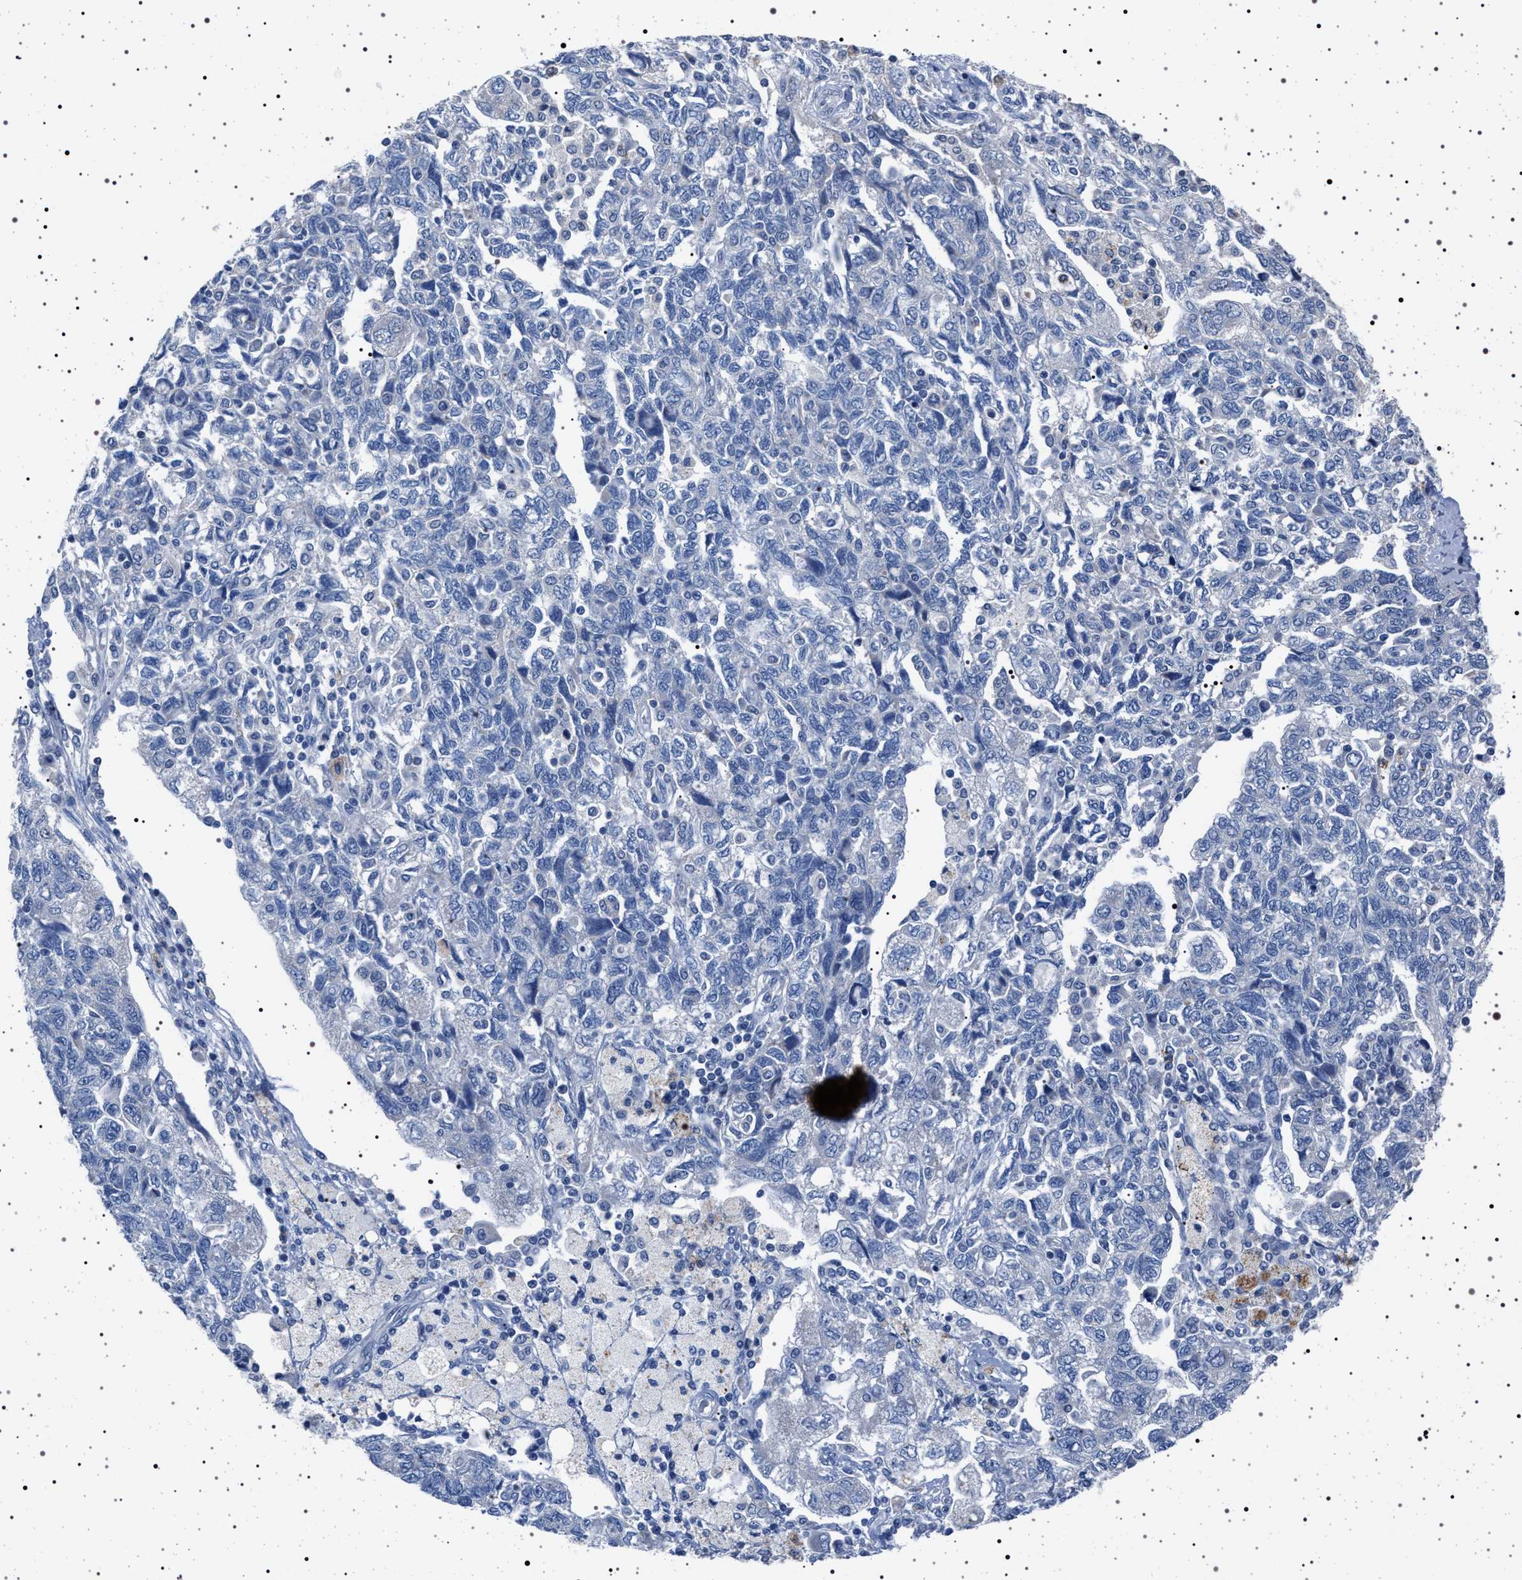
{"staining": {"intensity": "negative", "quantity": "none", "location": "none"}, "tissue": "ovarian cancer", "cell_type": "Tumor cells", "image_type": "cancer", "snomed": [{"axis": "morphology", "description": "Carcinoma, NOS"}, {"axis": "morphology", "description": "Cystadenocarcinoma, serous, NOS"}, {"axis": "topography", "description": "Ovary"}], "caption": "Tumor cells show no significant positivity in ovarian cancer (carcinoma).", "gene": "NAT9", "patient": {"sex": "female", "age": 69}}